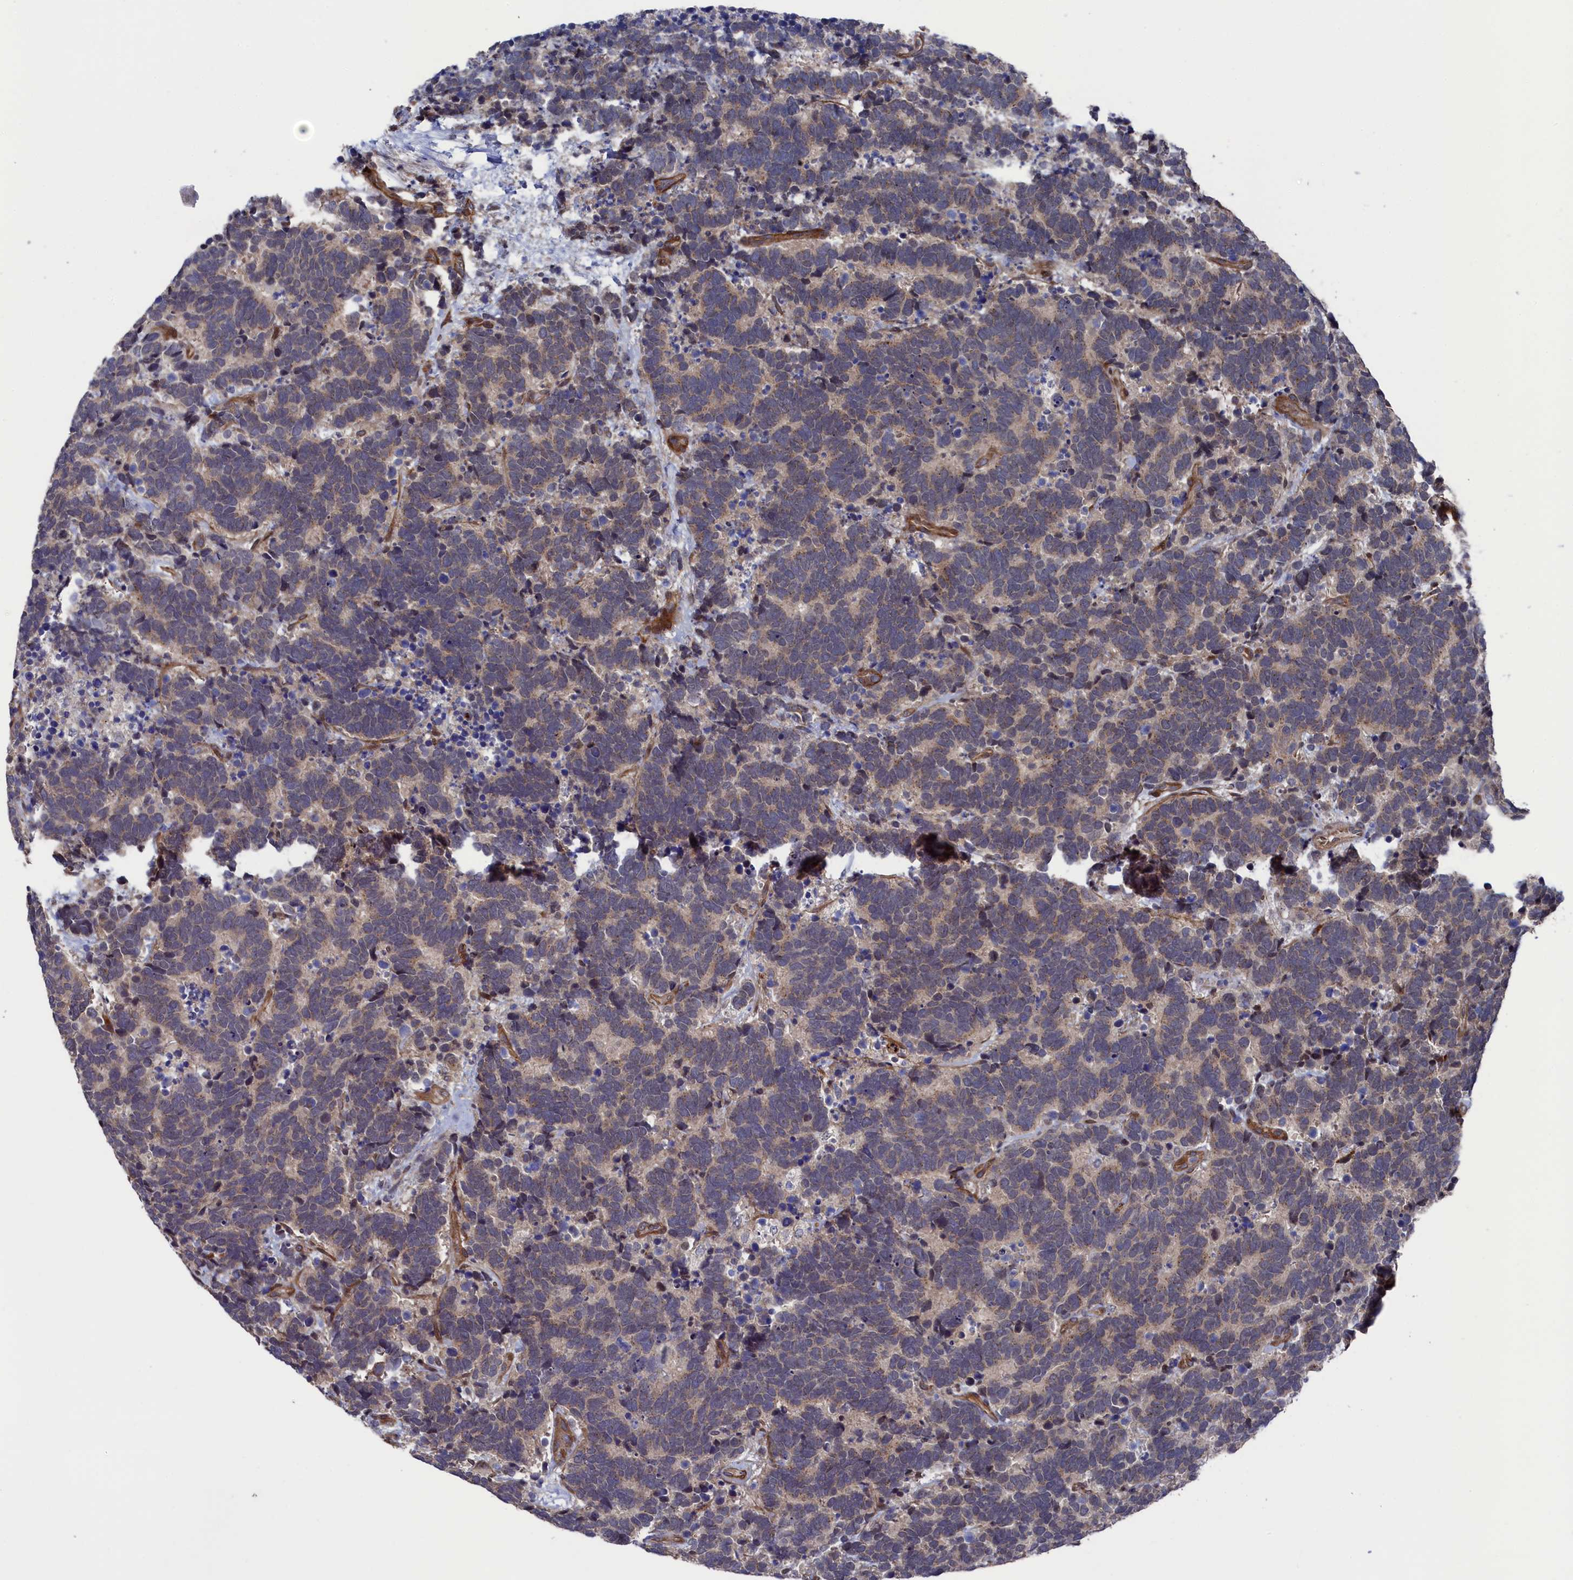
{"staining": {"intensity": "negative", "quantity": "none", "location": "none"}, "tissue": "carcinoid", "cell_type": "Tumor cells", "image_type": "cancer", "snomed": [{"axis": "morphology", "description": "Carcinoma, NOS"}, {"axis": "morphology", "description": "Carcinoid, malignant, NOS"}, {"axis": "topography", "description": "Urinary bladder"}], "caption": "An IHC micrograph of carcinoma is shown. There is no staining in tumor cells of carcinoma.", "gene": "ZNF891", "patient": {"sex": "male", "age": 57}}